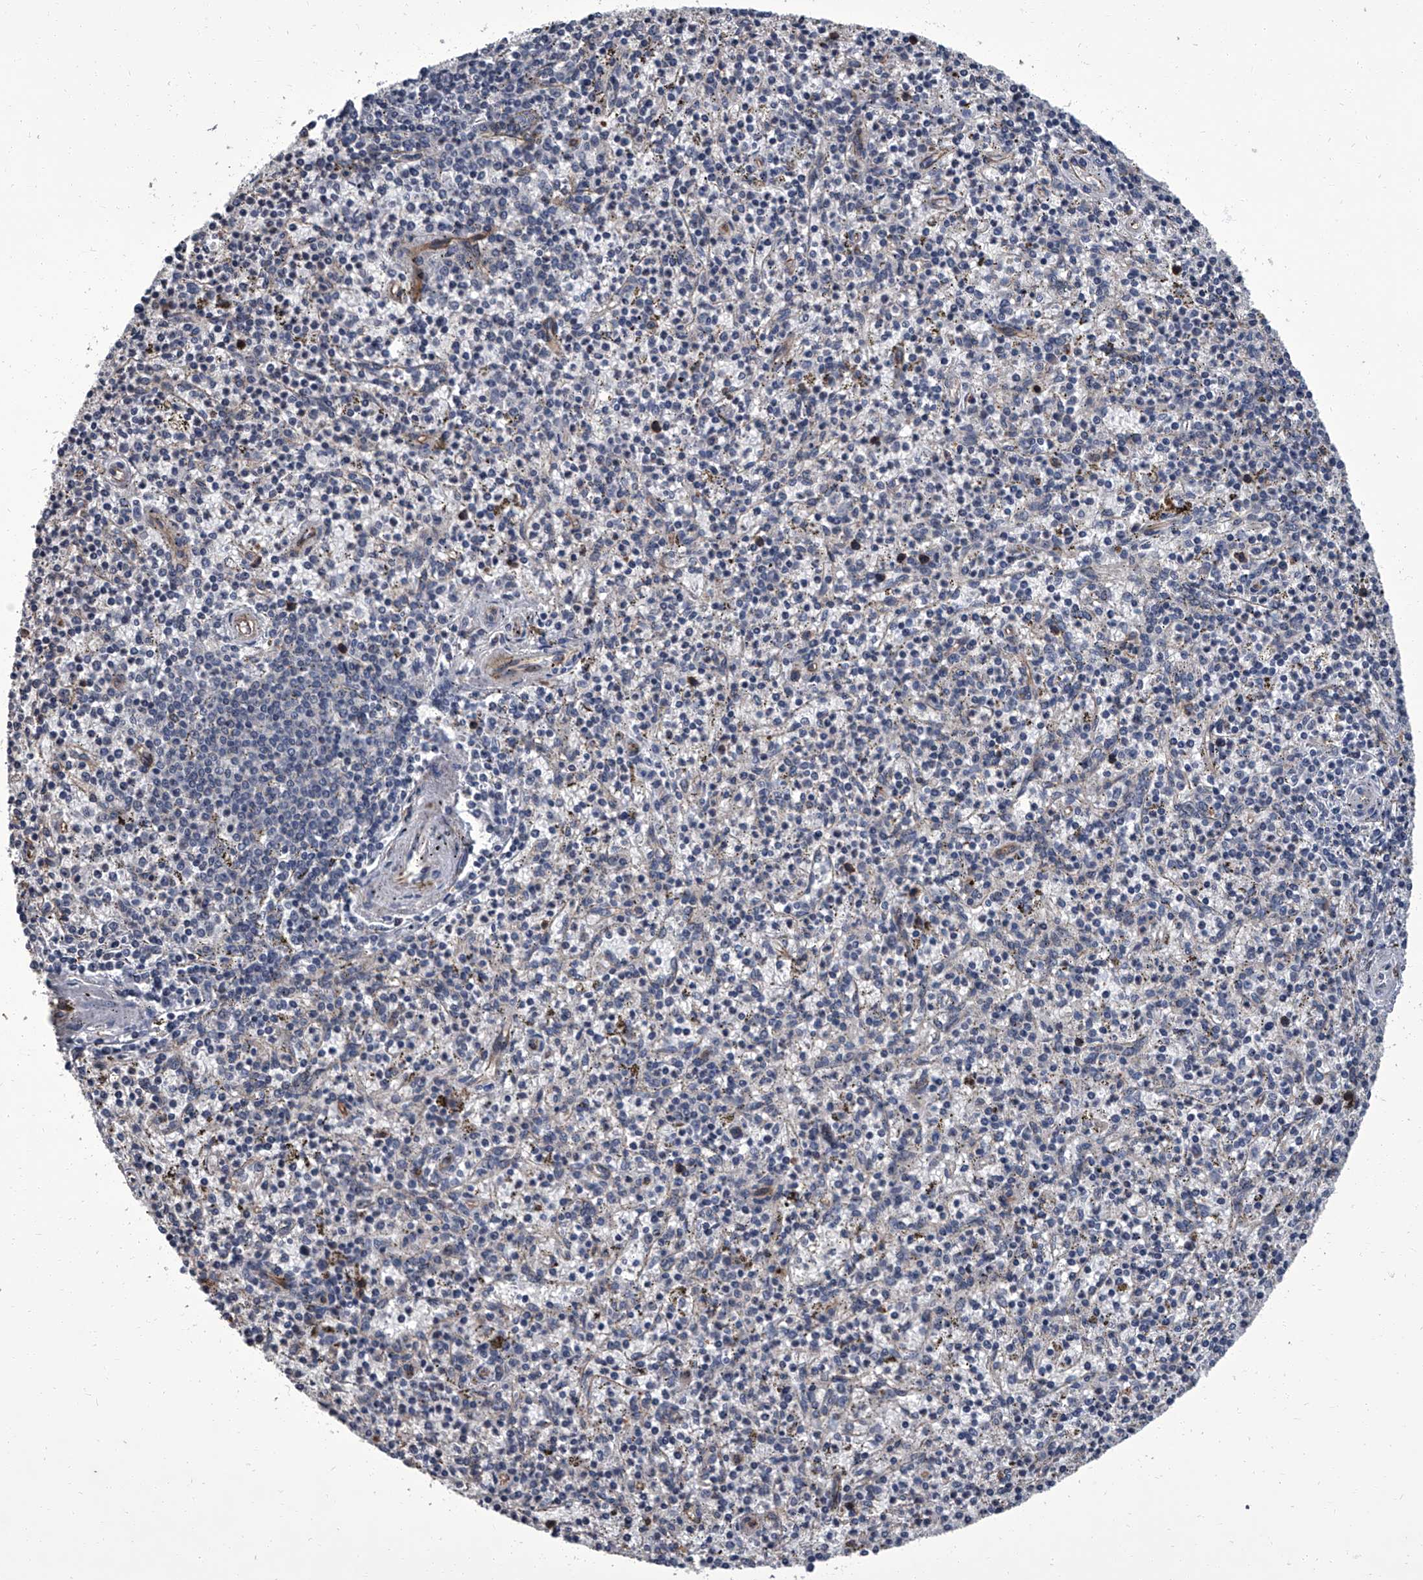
{"staining": {"intensity": "negative", "quantity": "none", "location": "none"}, "tissue": "spleen", "cell_type": "Cells in red pulp", "image_type": "normal", "snomed": [{"axis": "morphology", "description": "Normal tissue, NOS"}, {"axis": "topography", "description": "Spleen"}], "caption": "The photomicrograph reveals no staining of cells in red pulp in unremarkable spleen.", "gene": "SIRT4", "patient": {"sex": "male", "age": 72}}